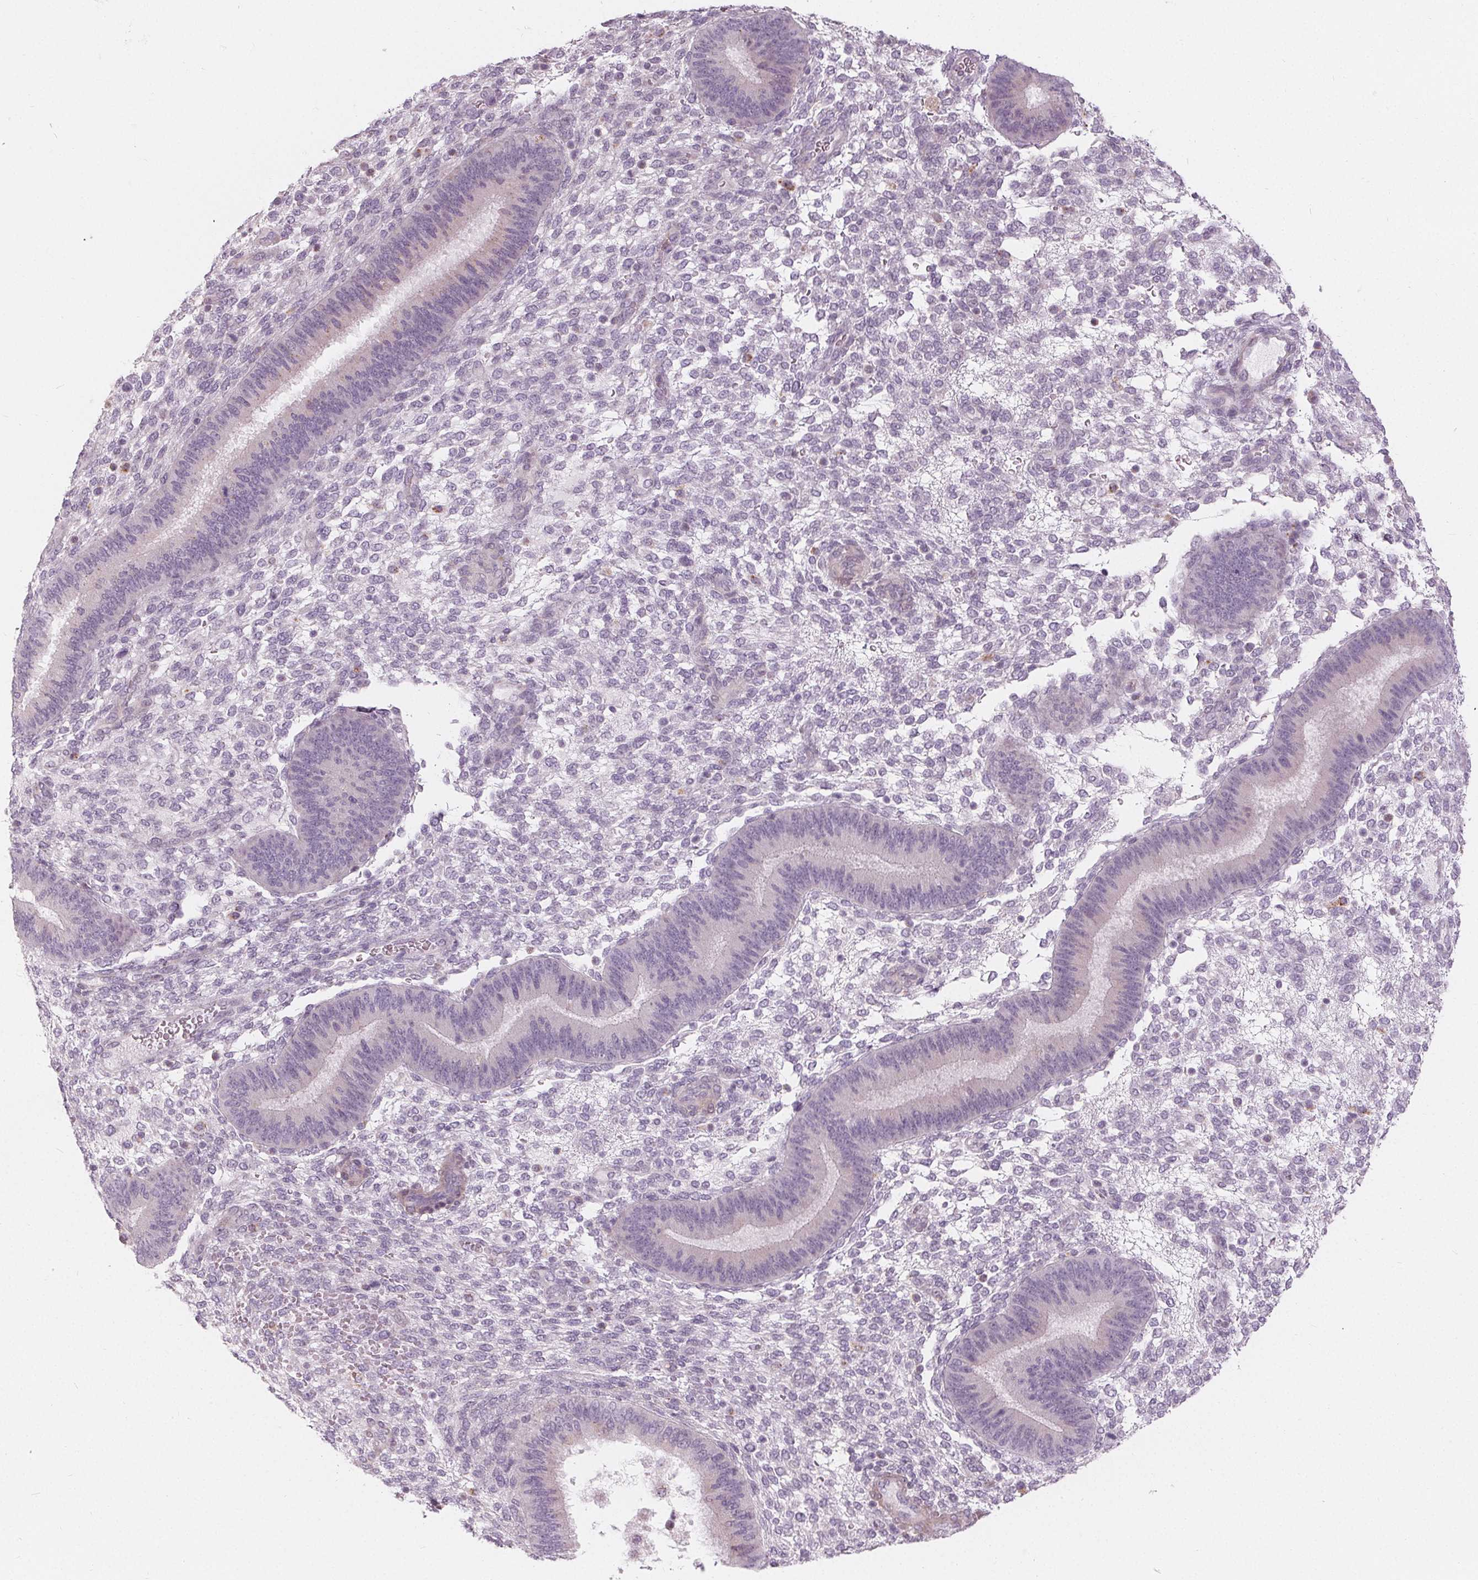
{"staining": {"intensity": "negative", "quantity": "none", "location": "none"}, "tissue": "endometrium", "cell_type": "Cells in endometrial stroma", "image_type": "normal", "snomed": [{"axis": "morphology", "description": "Normal tissue, NOS"}, {"axis": "topography", "description": "Endometrium"}], "caption": "A high-resolution photomicrograph shows immunohistochemistry staining of unremarkable endometrium, which displays no significant staining in cells in endometrial stroma. Brightfield microscopy of IHC stained with DAB (3,3'-diaminobenzidine) (brown) and hematoxylin (blue), captured at high magnification.", "gene": "HOPX", "patient": {"sex": "female", "age": 39}}